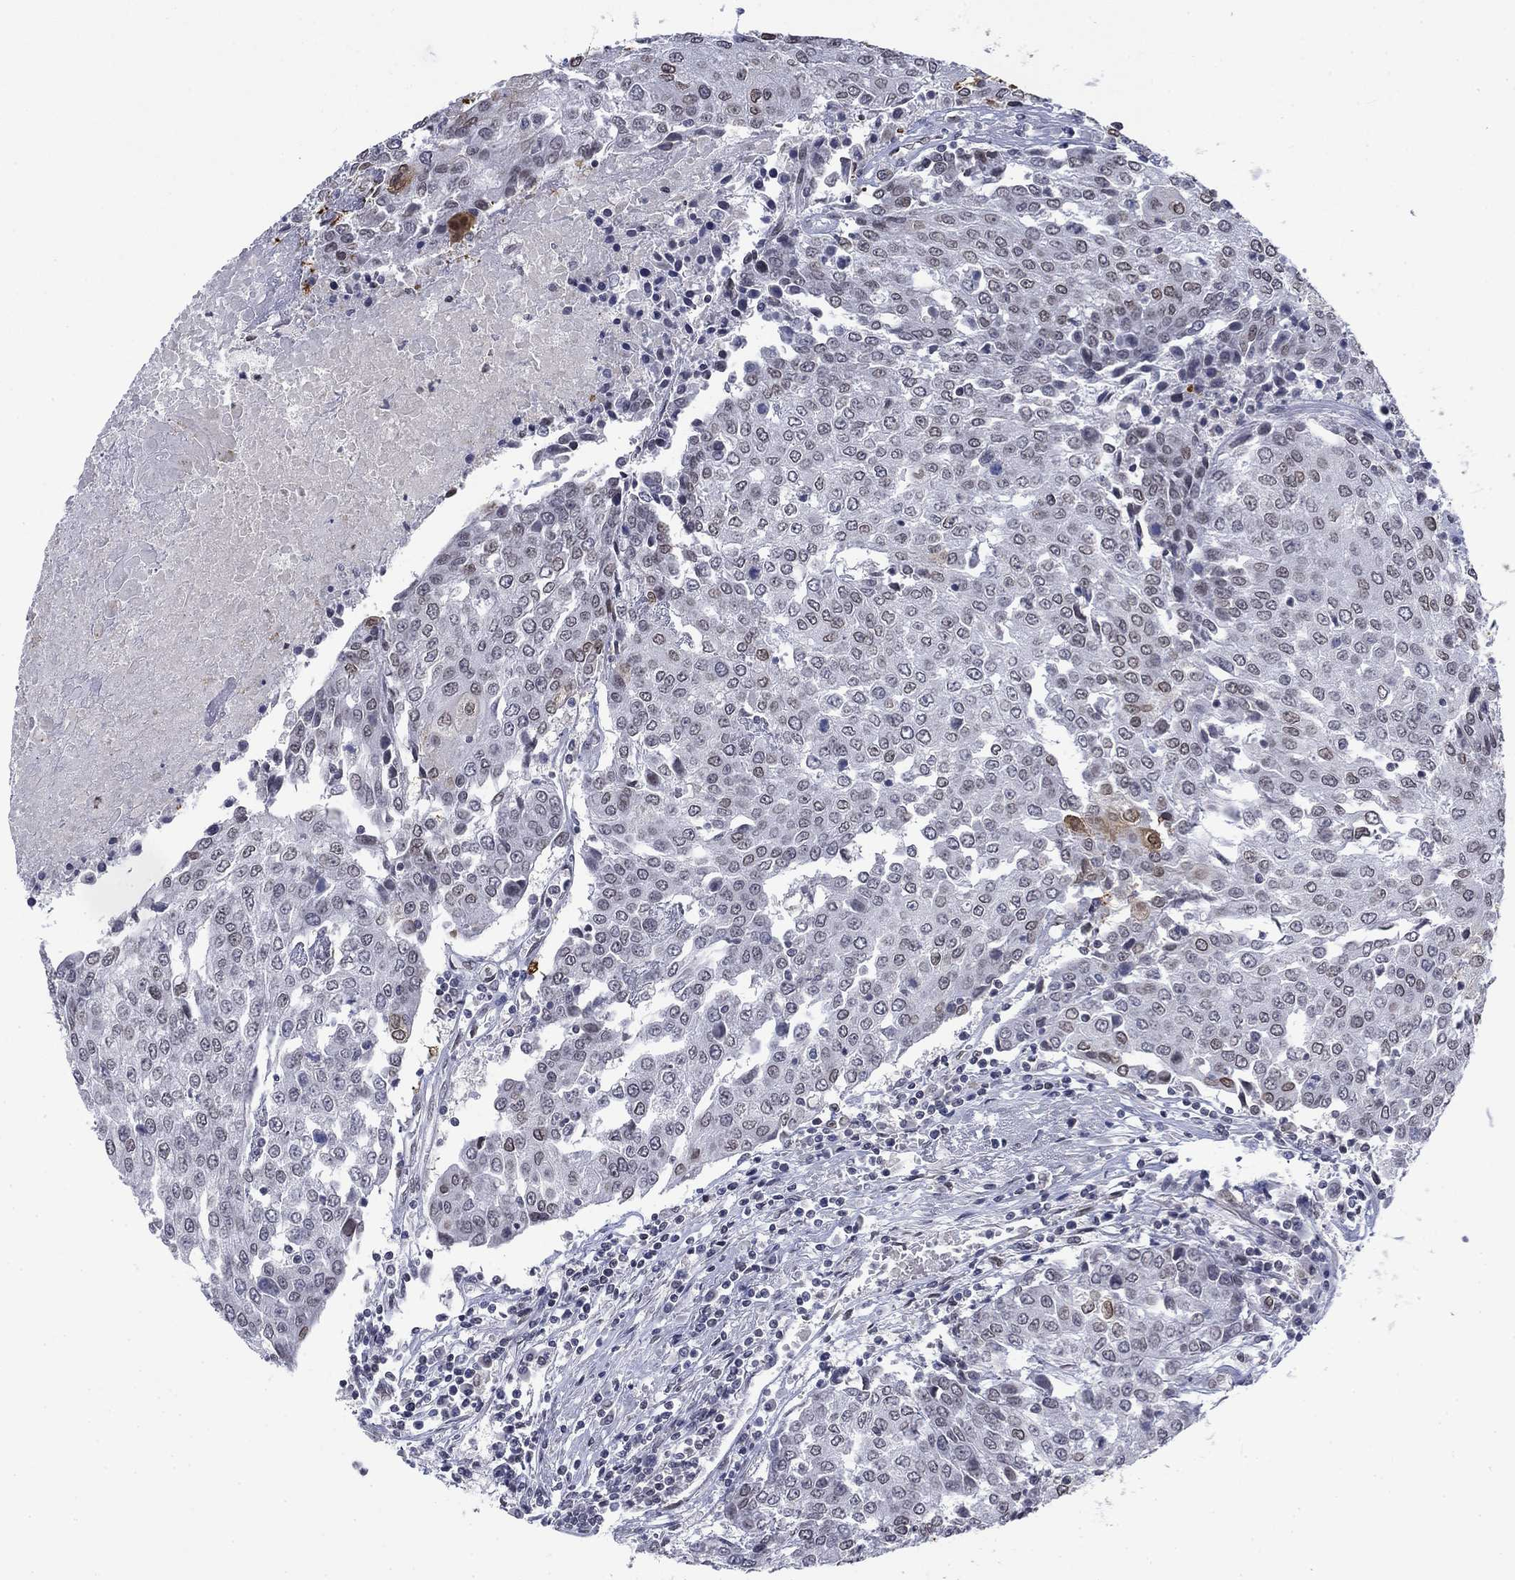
{"staining": {"intensity": "strong", "quantity": "<25%", "location": "cytoplasmic/membranous,nuclear"}, "tissue": "urothelial cancer", "cell_type": "Tumor cells", "image_type": "cancer", "snomed": [{"axis": "morphology", "description": "Urothelial carcinoma, High grade"}, {"axis": "topography", "description": "Urinary bladder"}], "caption": "Urothelial carcinoma (high-grade) stained with DAB IHC displays medium levels of strong cytoplasmic/membranous and nuclear staining in about <25% of tumor cells.", "gene": "TOR1AIP1", "patient": {"sex": "female", "age": 85}}